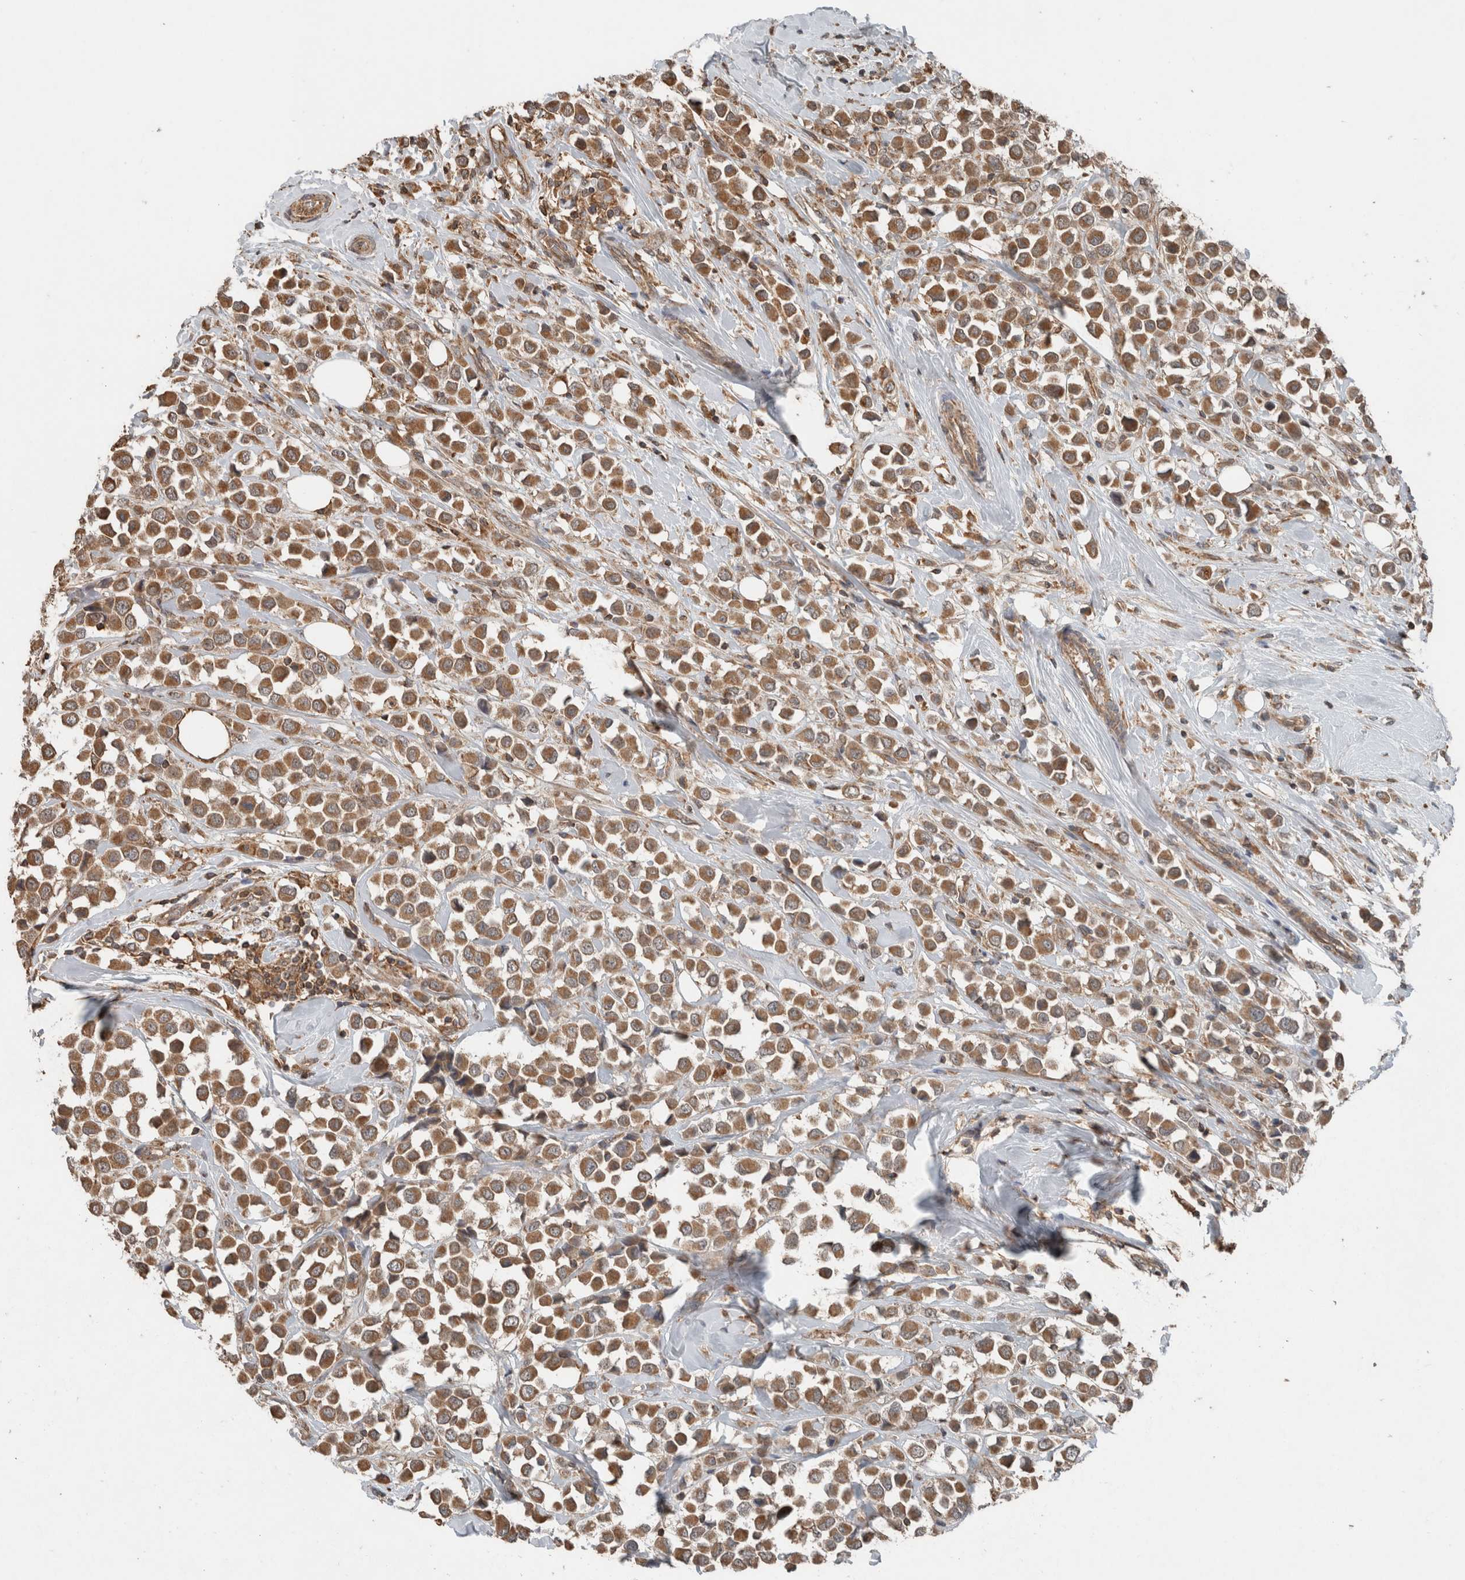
{"staining": {"intensity": "moderate", "quantity": ">75%", "location": "cytoplasmic/membranous"}, "tissue": "breast cancer", "cell_type": "Tumor cells", "image_type": "cancer", "snomed": [{"axis": "morphology", "description": "Duct carcinoma"}, {"axis": "topography", "description": "Breast"}], "caption": "Immunohistochemical staining of intraductal carcinoma (breast) reveals moderate cytoplasmic/membranous protein staining in about >75% of tumor cells.", "gene": "KLK14", "patient": {"sex": "female", "age": 61}}